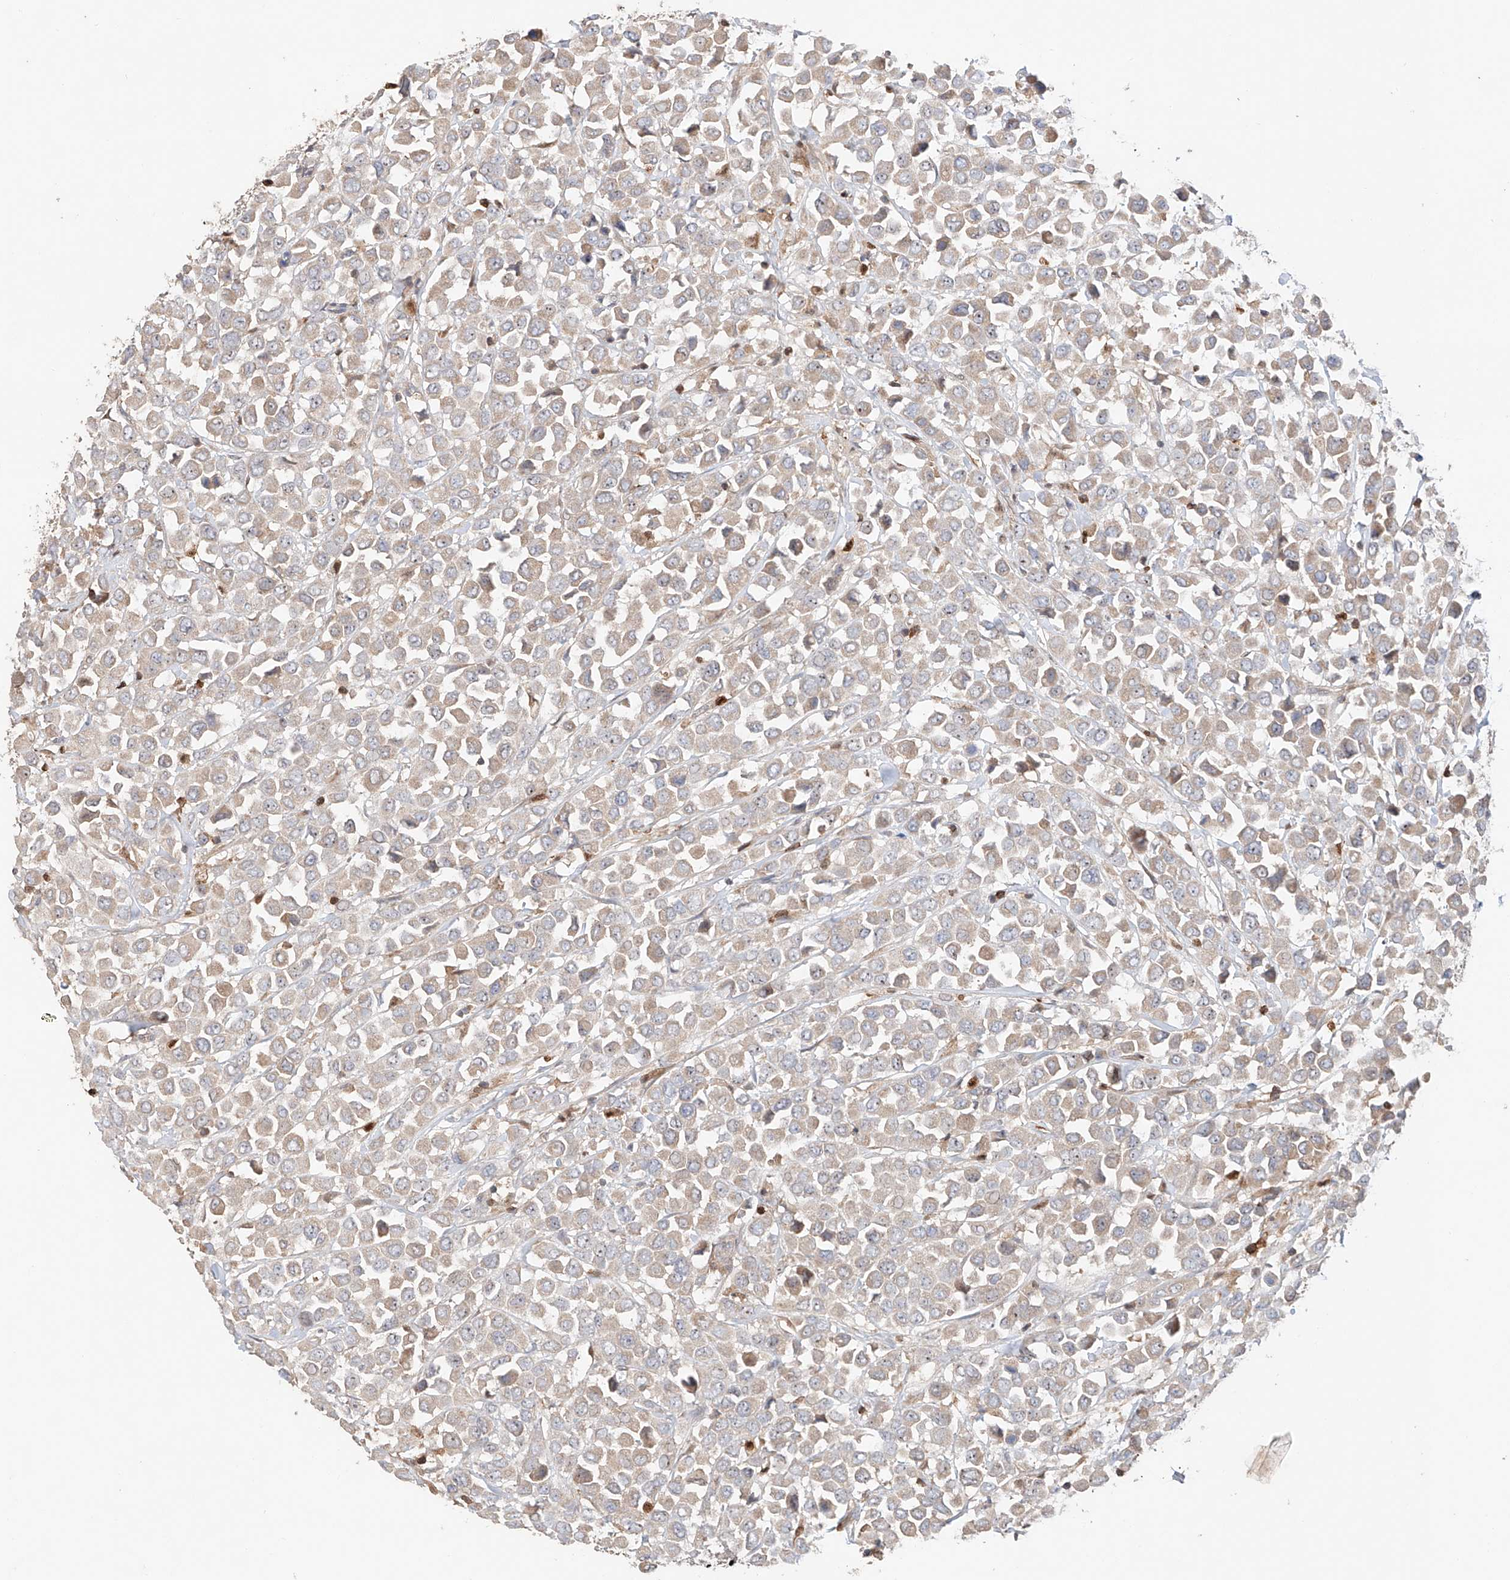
{"staining": {"intensity": "weak", "quantity": "25%-75%", "location": "cytoplasmic/membranous"}, "tissue": "breast cancer", "cell_type": "Tumor cells", "image_type": "cancer", "snomed": [{"axis": "morphology", "description": "Duct carcinoma"}, {"axis": "topography", "description": "Breast"}], "caption": "Tumor cells reveal low levels of weak cytoplasmic/membranous positivity in approximately 25%-75% of cells in human breast cancer (invasive ductal carcinoma).", "gene": "IGSF22", "patient": {"sex": "female", "age": 61}}